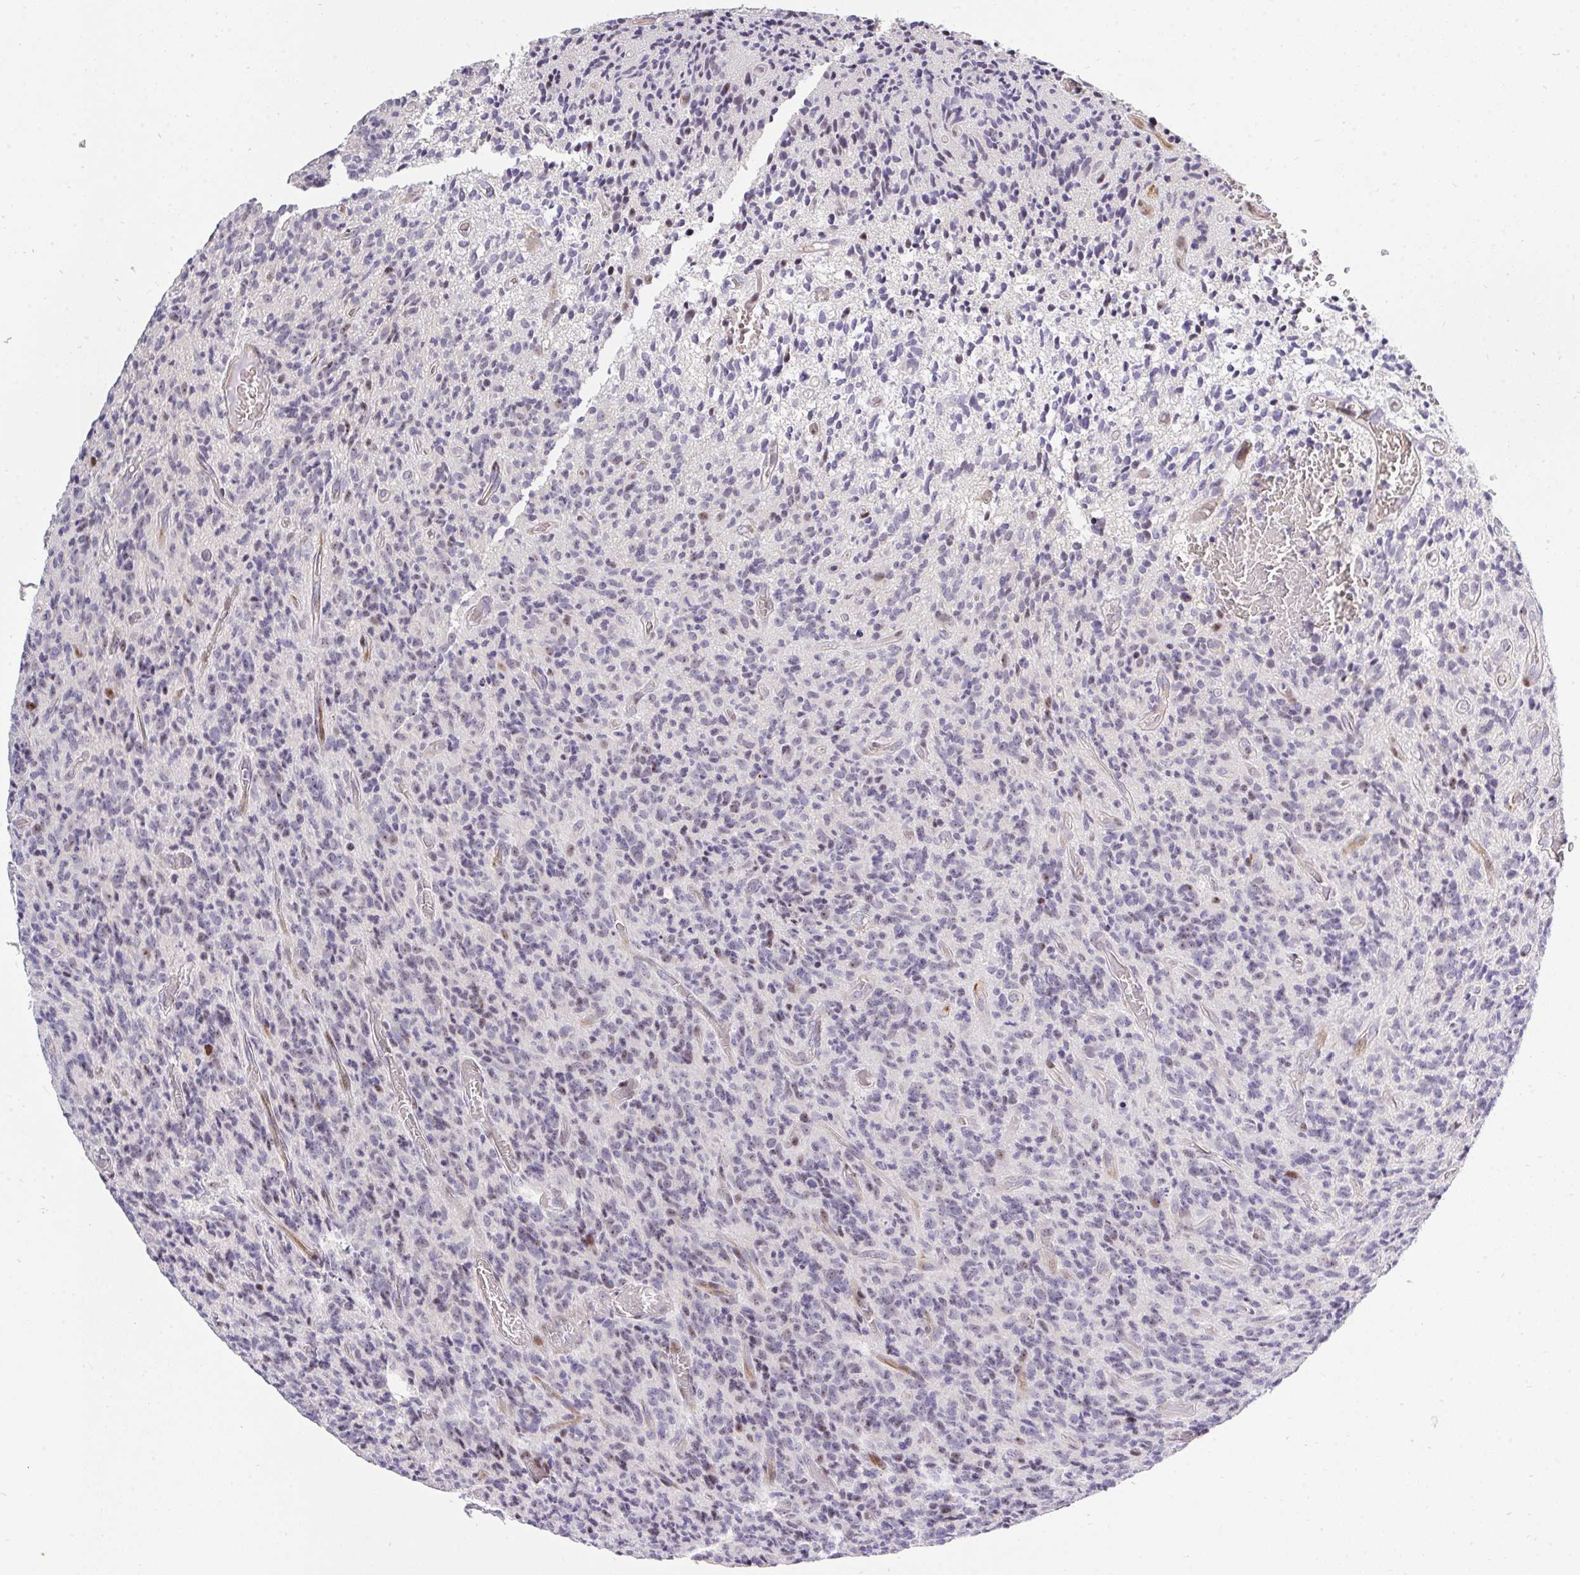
{"staining": {"intensity": "weak", "quantity": "<25%", "location": "nuclear"}, "tissue": "glioma", "cell_type": "Tumor cells", "image_type": "cancer", "snomed": [{"axis": "morphology", "description": "Glioma, malignant, High grade"}, {"axis": "topography", "description": "Brain"}], "caption": "Image shows no significant protein staining in tumor cells of malignant glioma (high-grade). (DAB (3,3'-diaminobenzidine) immunohistochemistry visualized using brightfield microscopy, high magnification).", "gene": "PLPPR3", "patient": {"sex": "male", "age": 76}}